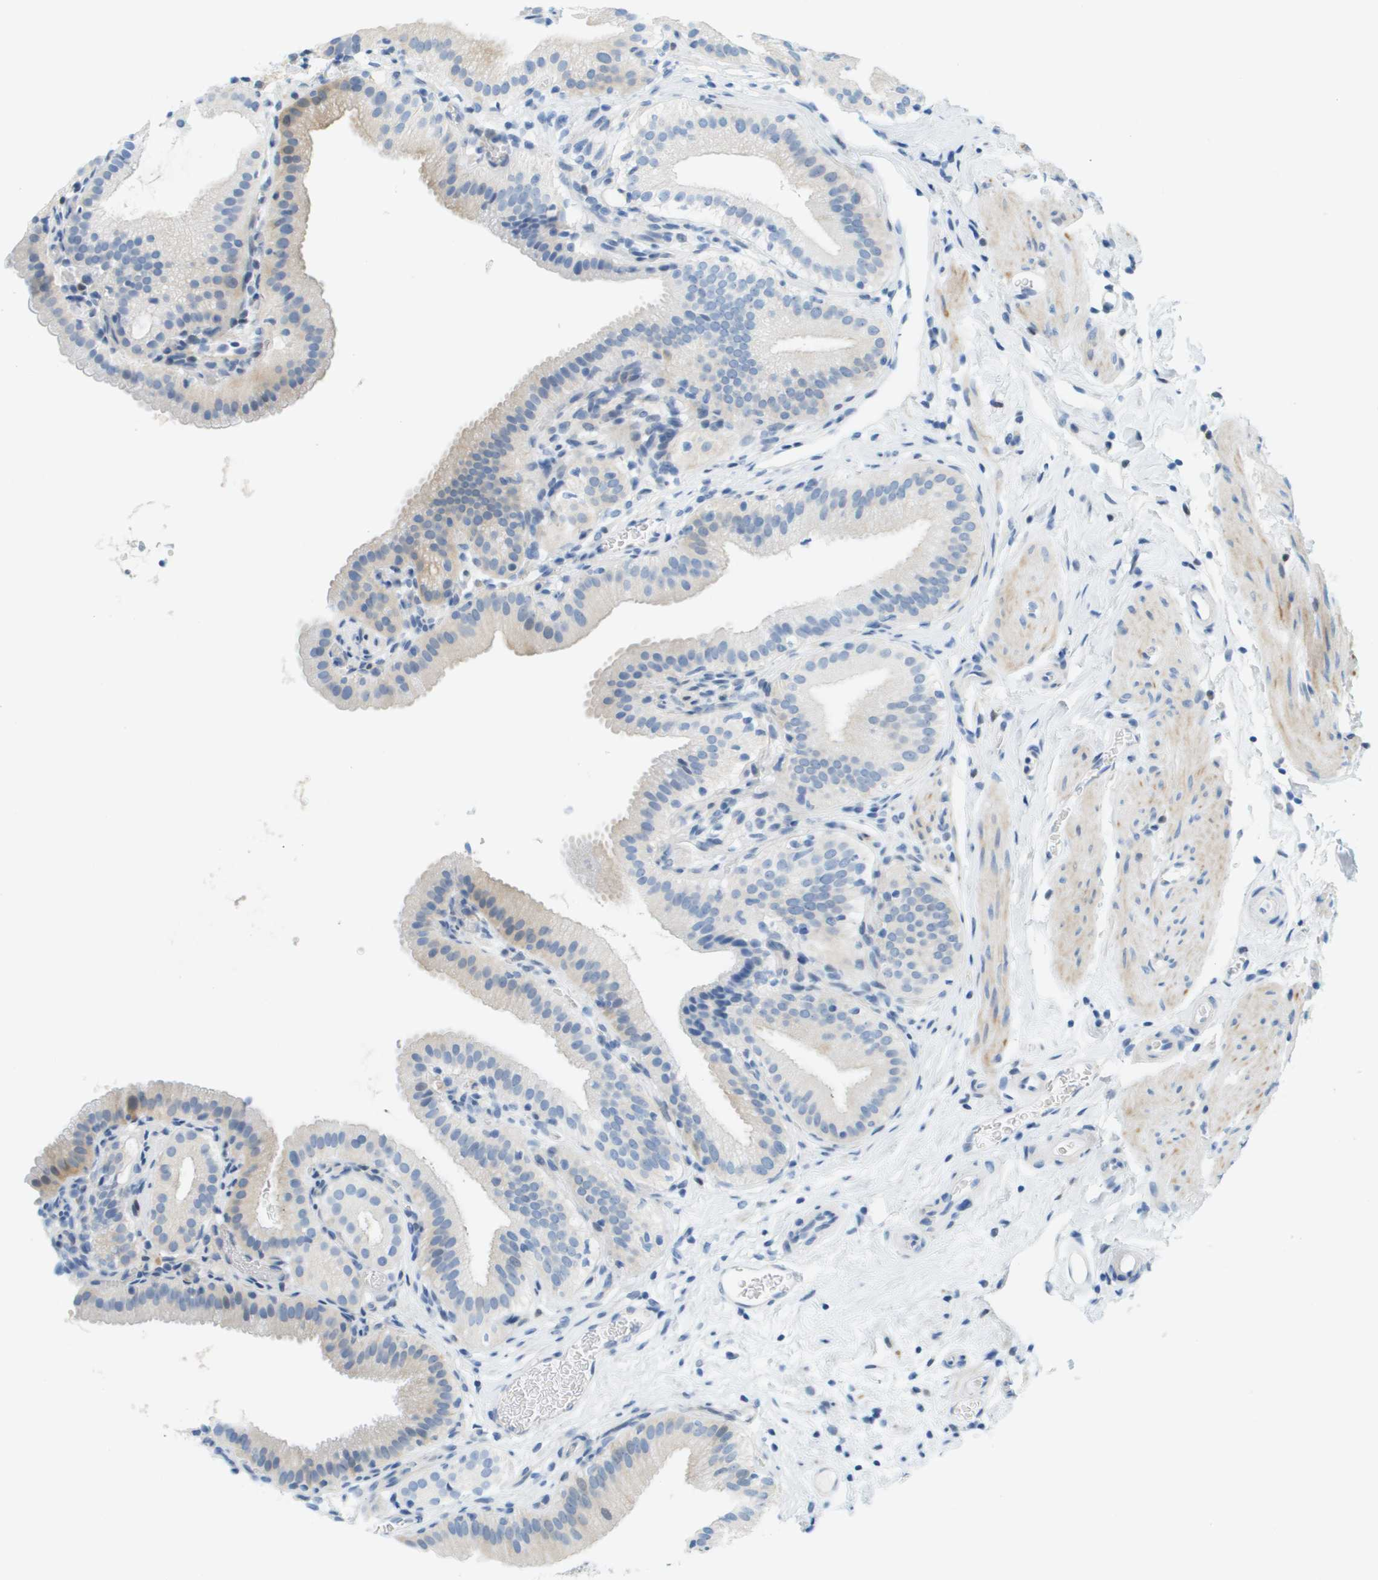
{"staining": {"intensity": "negative", "quantity": "none", "location": "none"}, "tissue": "gallbladder", "cell_type": "Glandular cells", "image_type": "normal", "snomed": [{"axis": "morphology", "description": "Normal tissue, NOS"}, {"axis": "topography", "description": "Gallbladder"}], "caption": "High magnification brightfield microscopy of benign gallbladder stained with DAB (brown) and counterstained with hematoxylin (blue): glandular cells show no significant staining.", "gene": "CUL9", "patient": {"sex": "male", "age": 54}}